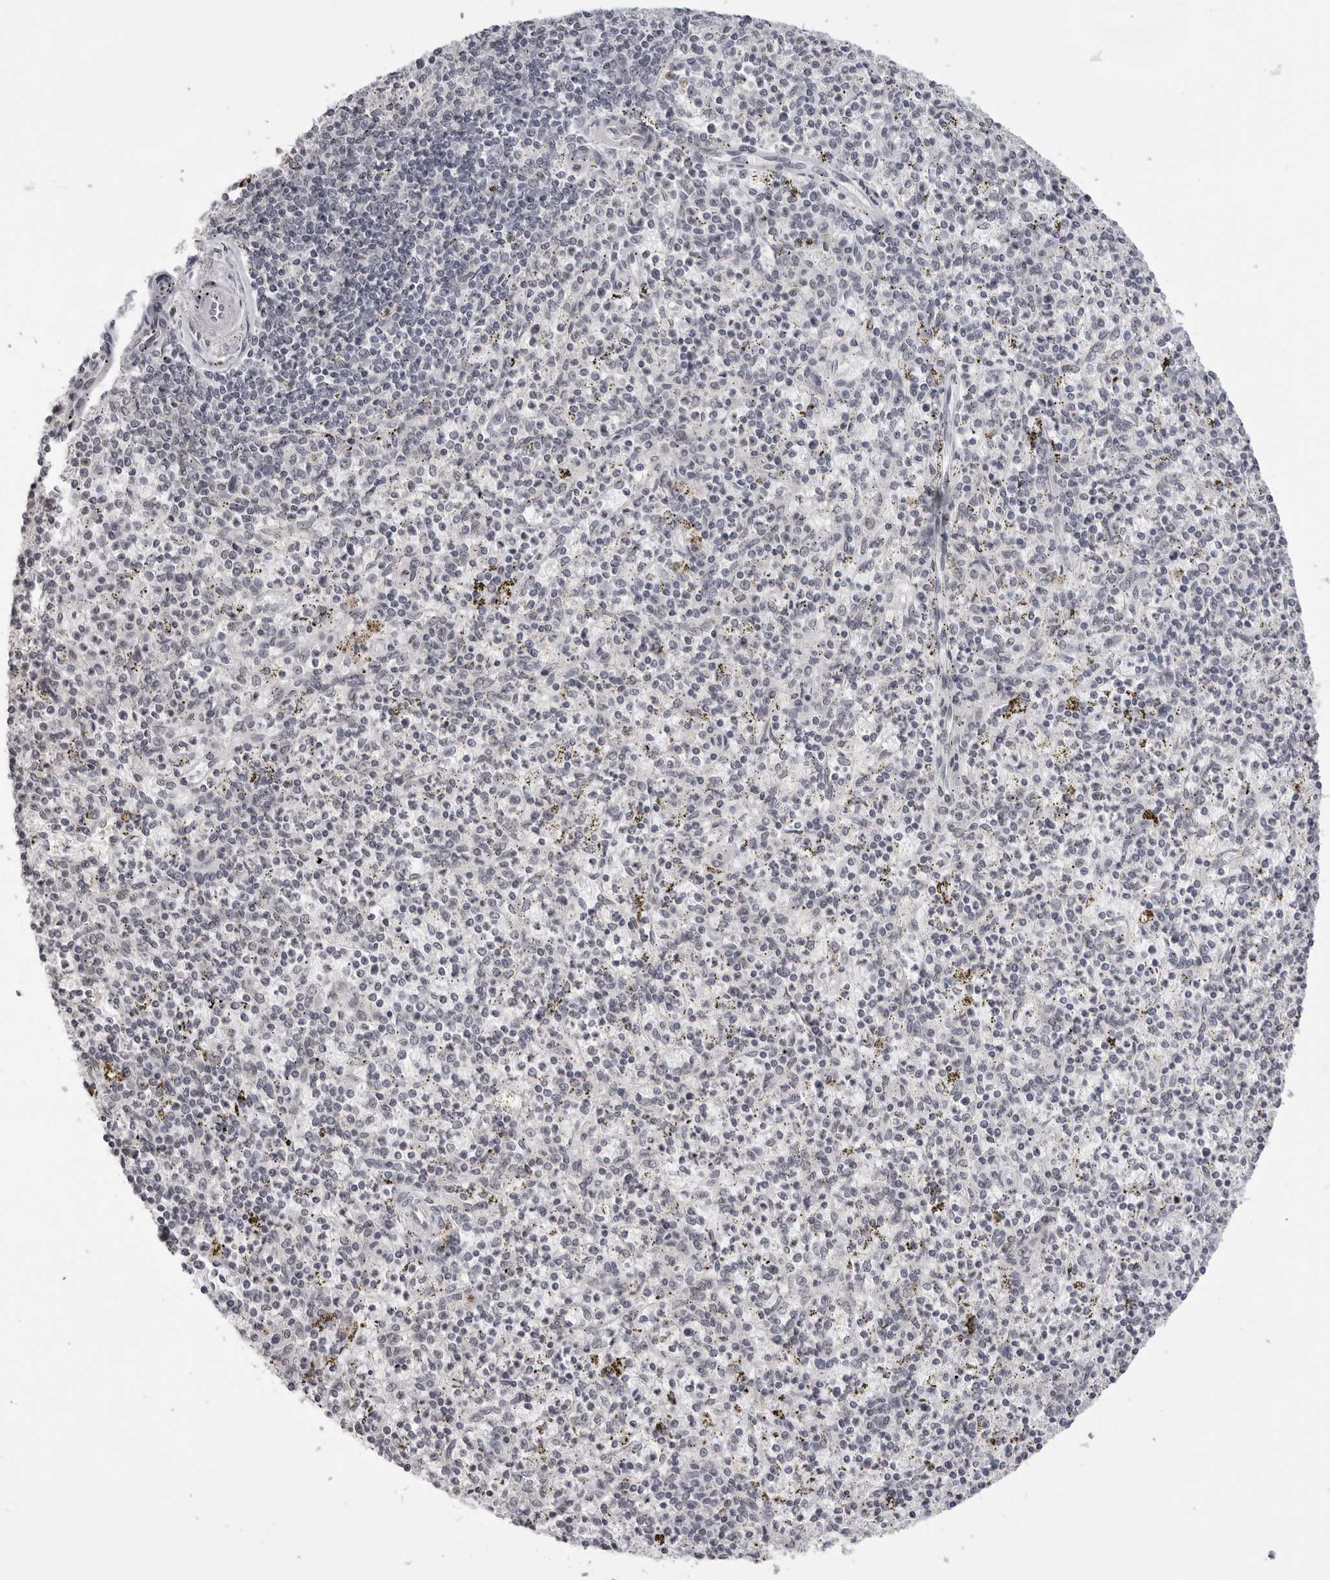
{"staining": {"intensity": "negative", "quantity": "none", "location": "none"}, "tissue": "spleen", "cell_type": "Cells in red pulp", "image_type": "normal", "snomed": [{"axis": "morphology", "description": "Normal tissue, NOS"}, {"axis": "topography", "description": "Spleen"}], "caption": "An immunohistochemistry (IHC) micrograph of unremarkable spleen is shown. There is no staining in cells in red pulp of spleen.", "gene": "SRGAP2", "patient": {"sex": "male", "age": 72}}